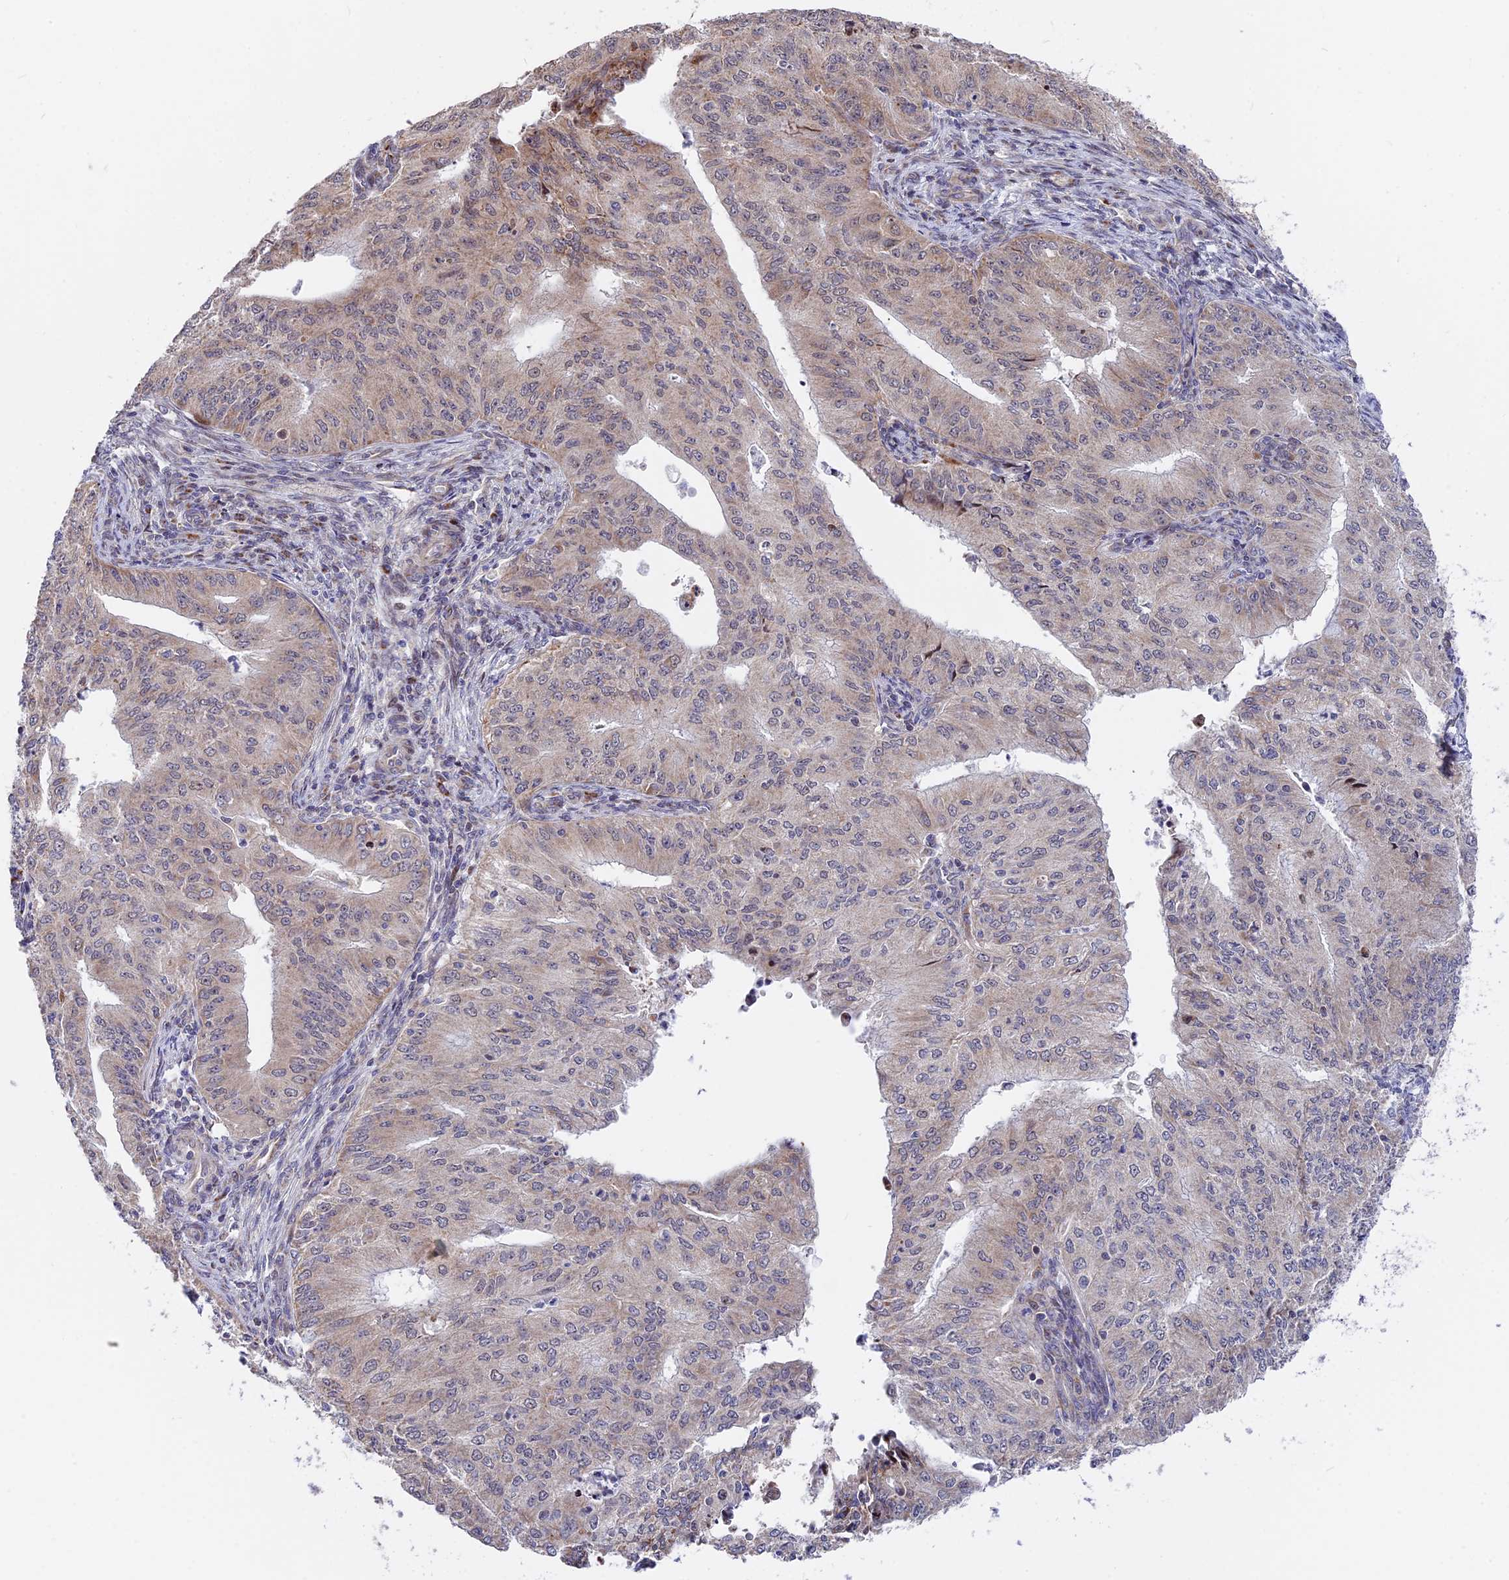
{"staining": {"intensity": "weak", "quantity": "<25%", "location": "cytoplasmic/membranous"}, "tissue": "endometrial cancer", "cell_type": "Tumor cells", "image_type": "cancer", "snomed": [{"axis": "morphology", "description": "Adenocarcinoma, NOS"}, {"axis": "topography", "description": "Endometrium"}], "caption": "This is an immunohistochemistry (IHC) photomicrograph of endometrial adenocarcinoma. There is no expression in tumor cells.", "gene": "FAM174C", "patient": {"sex": "female", "age": 50}}